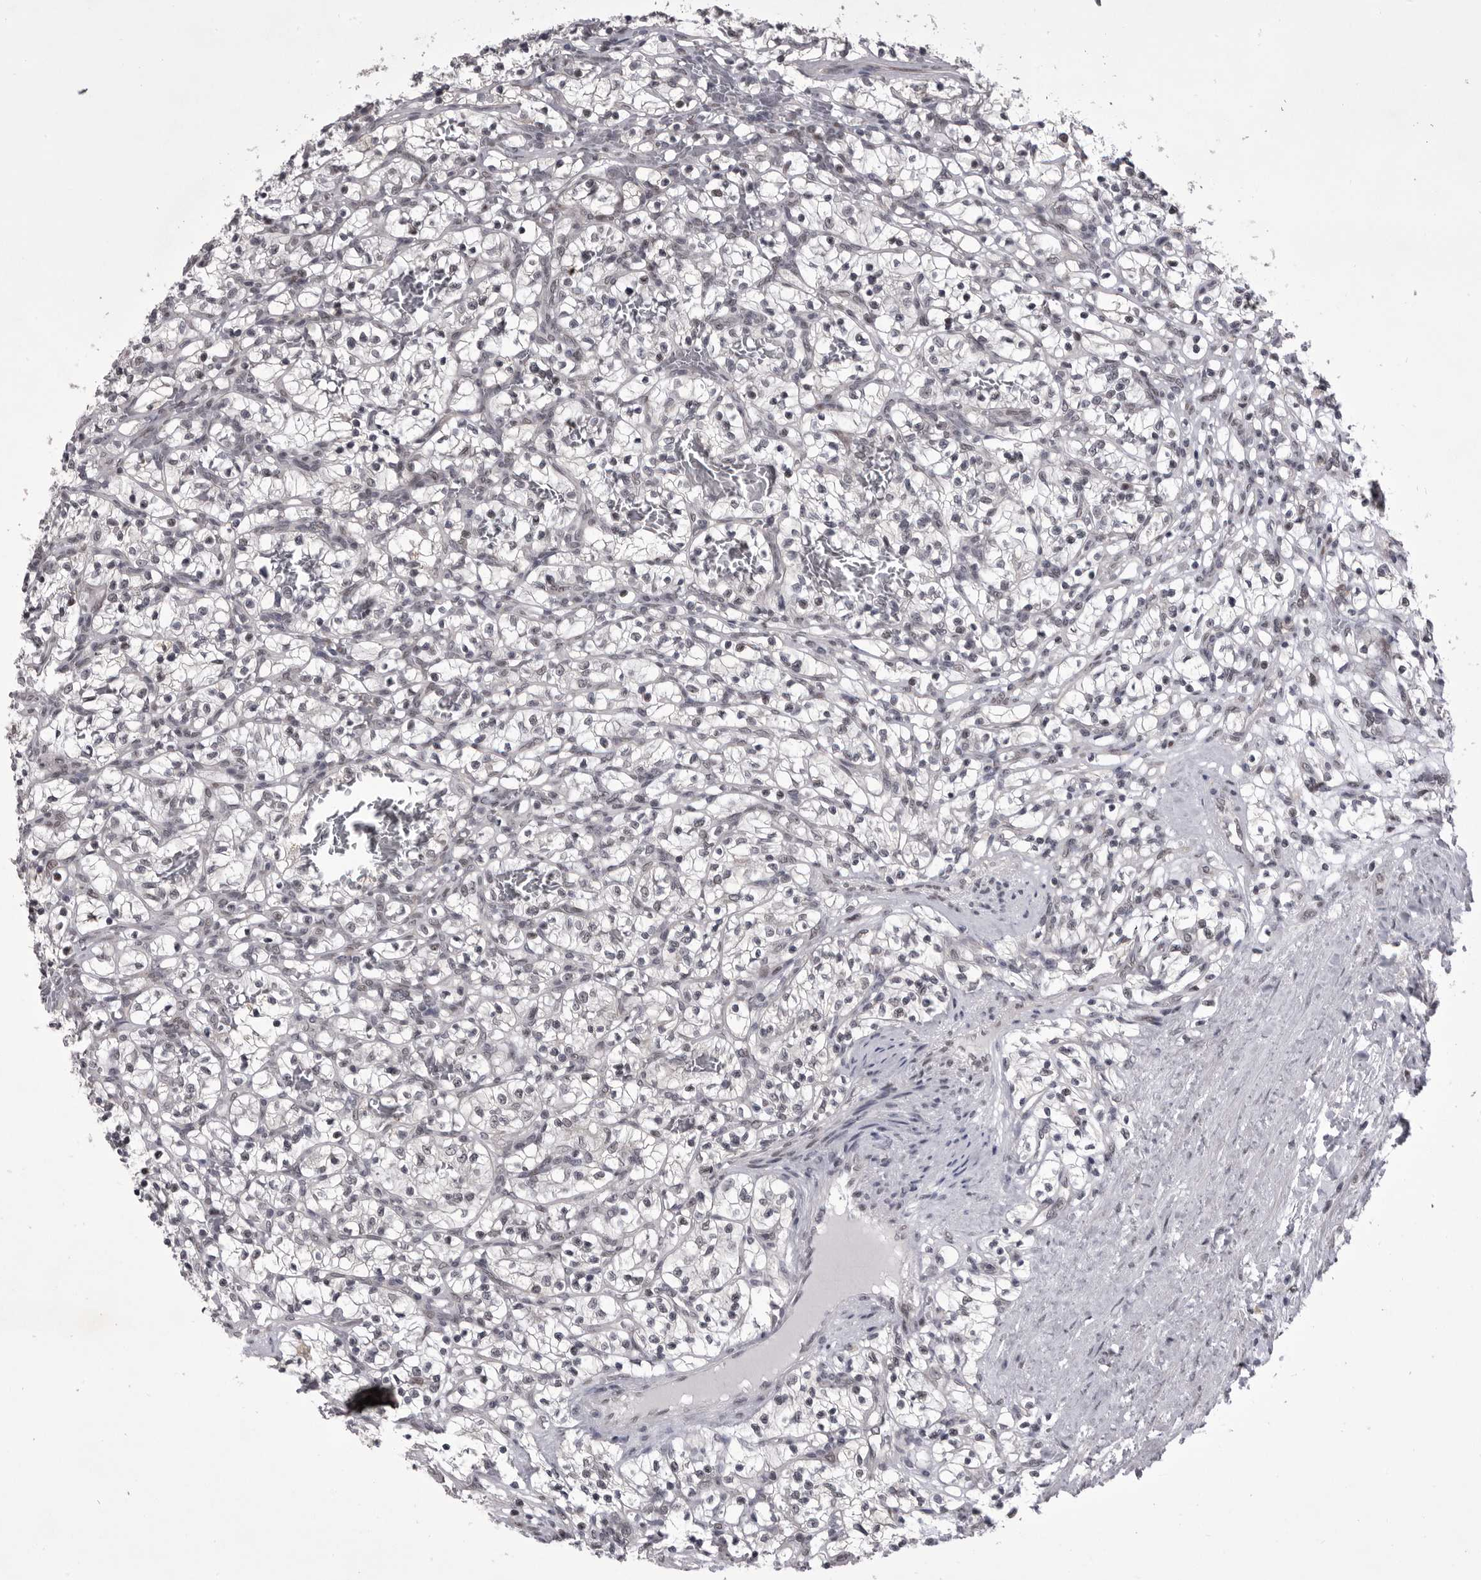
{"staining": {"intensity": "negative", "quantity": "none", "location": "none"}, "tissue": "renal cancer", "cell_type": "Tumor cells", "image_type": "cancer", "snomed": [{"axis": "morphology", "description": "Adenocarcinoma, NOS"}, {"axis": "topography", "description": "Kidney"}], "caption": "The IHC photomicrograph has no significant staining in tumor cells of renal adenocarcinoma tissue.", "gene": "PRPF3", "patient": {"sex": "female", "age": 57}}